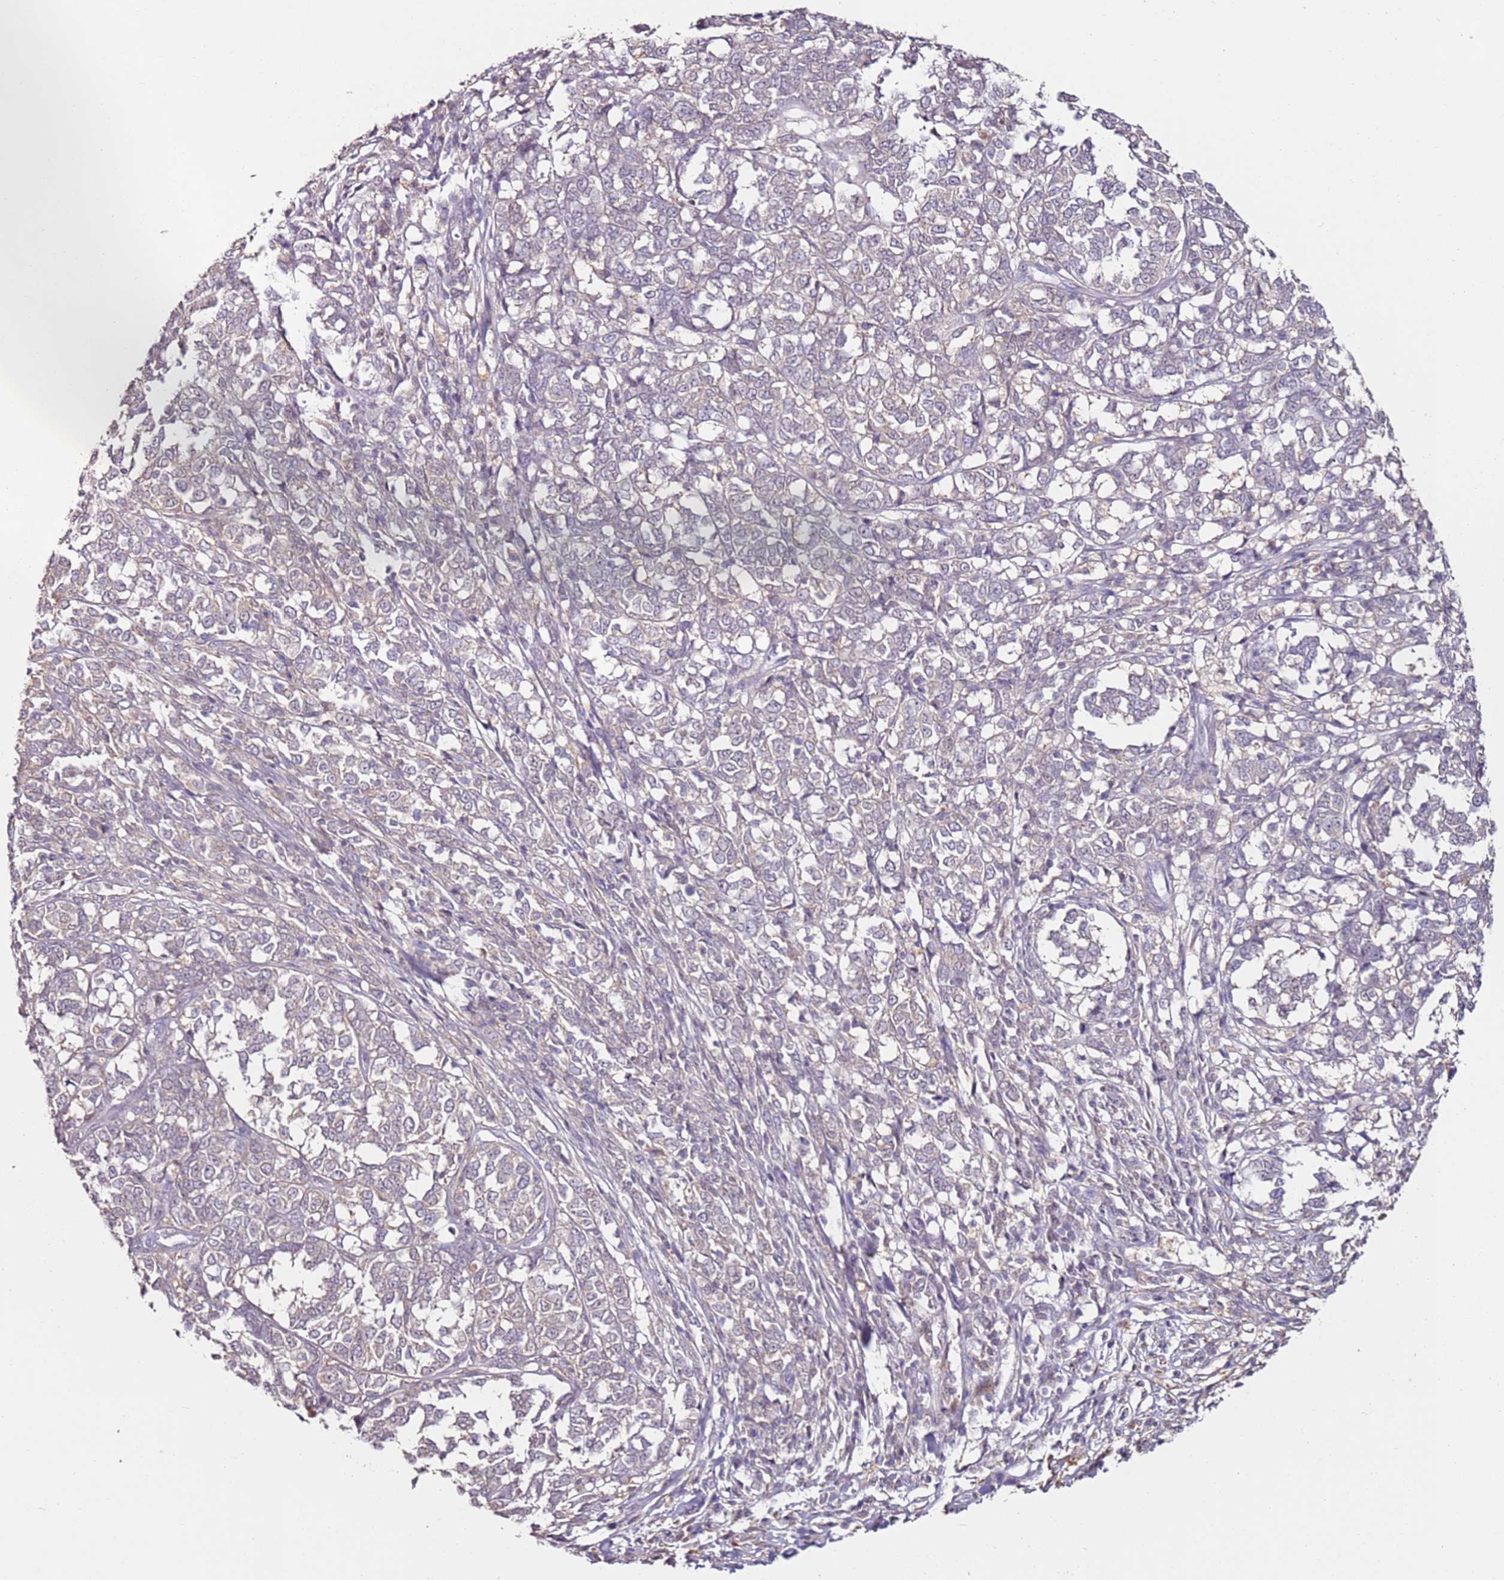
{"staining": {"intensity": "negative", "quantity": "none", "location": "none"}, "tissue": "melanoma", "cell_type": "Tumor cells", "image_type": "cancer", "snomed": [{"axis": "morphology", "description": "Malignant melanoma, NOS"}, {"axis": "topography", "description": "Skin"}], "caption": "Malignant melanoma was stained to show a protein in brown. There is no significant positivity in tumor cells.", "gene": "MDH1", "patient": {"sex": "female", "age": 72}}